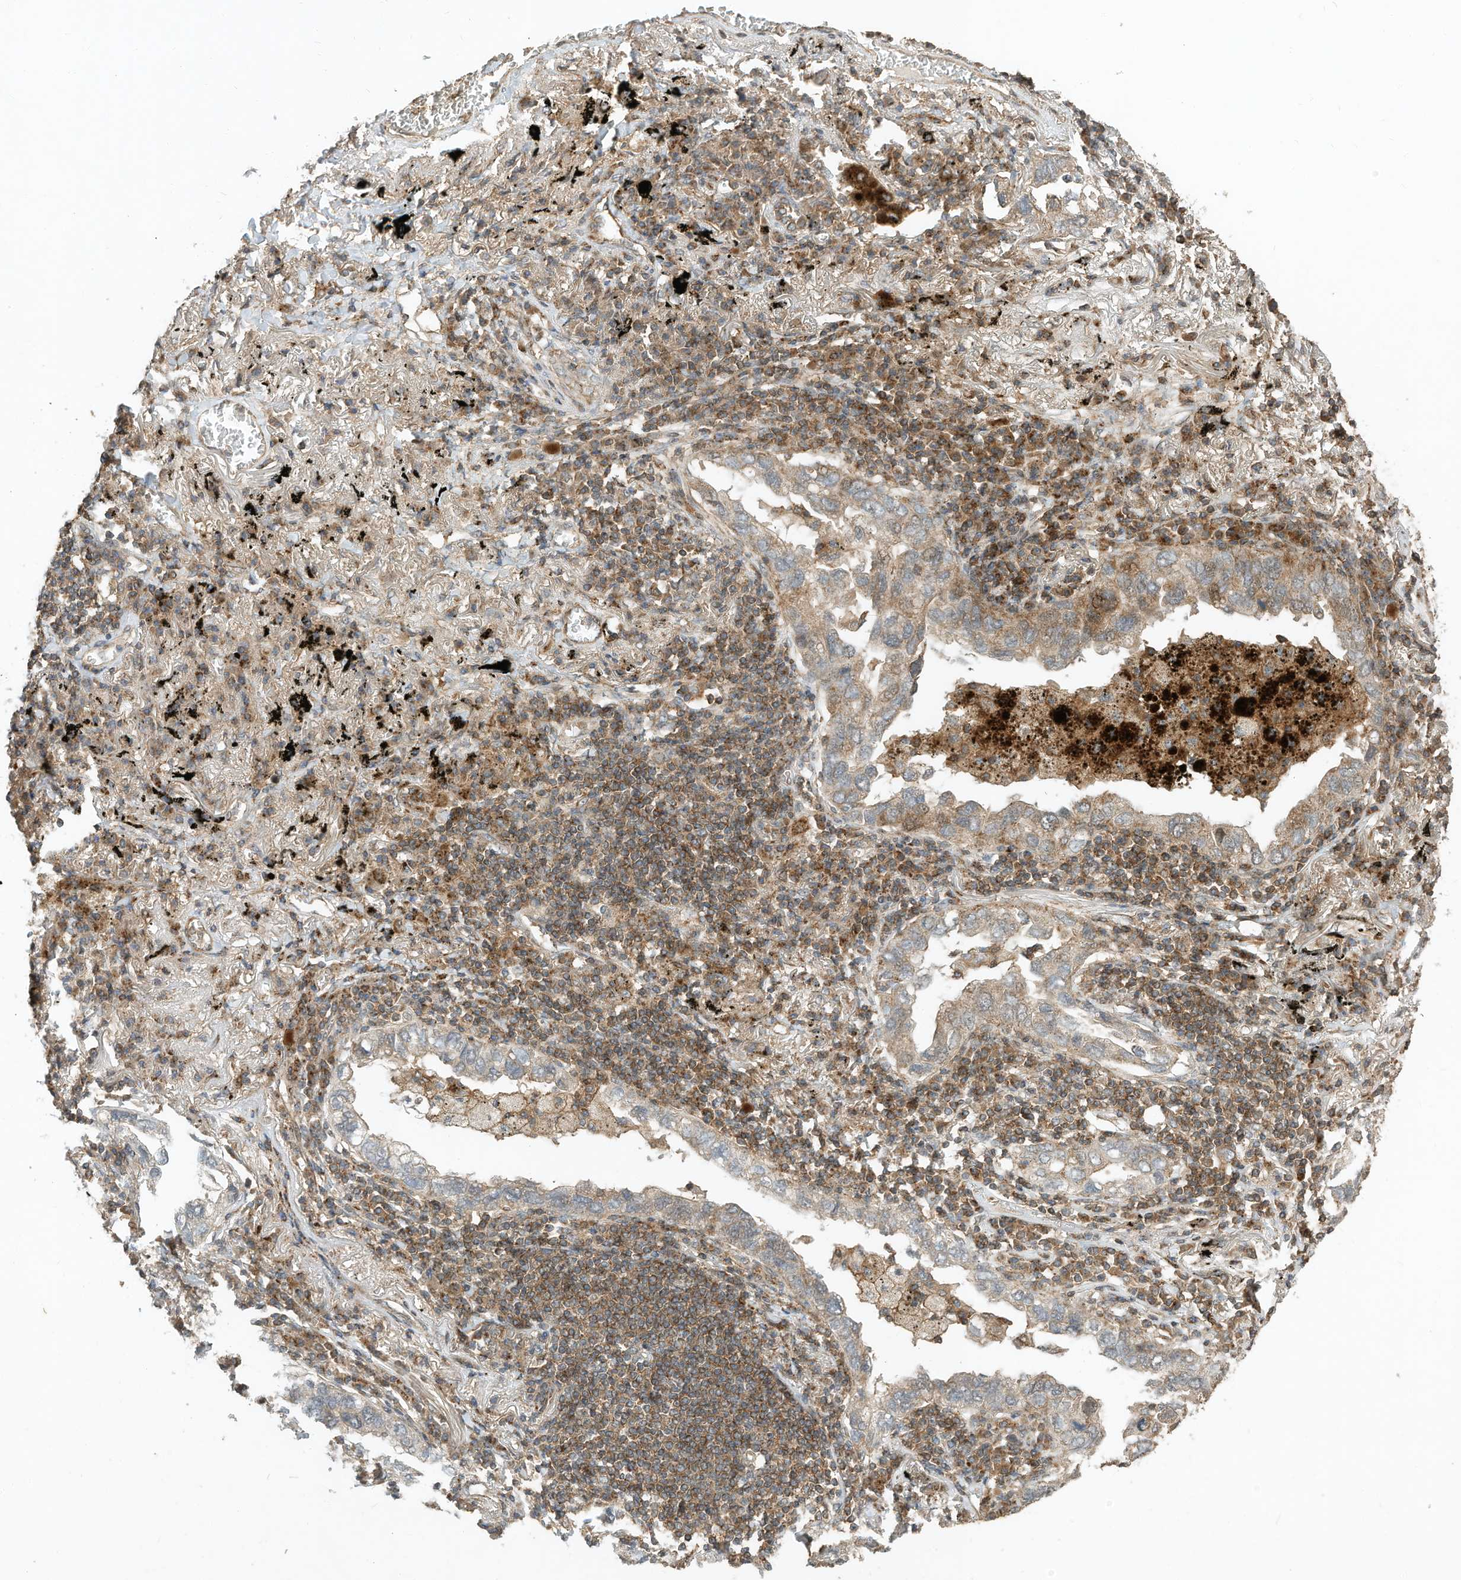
{"staining": {"intensity": "weak", "quantity": "25%-75%", "location": "cytoplasmic/membranous"}, "tissue": "lung cancer", "cell_type": "Tumor cells", "image_type": "cancer", "snomed": [{"axis": "morphology", "description": "Adenocarcinoma, NOS"}, {"axis": "topography", "description": "Lung"}], "caption": "DAB immunohistochemical staining of adenocarcinoma (lung) reveals weak cytoplasmic/membranous protein positivity in approximately 25%-75% of tumor cells.", "gene": "CPAMD8", "patient": {"sex": "male", "age": 65}}